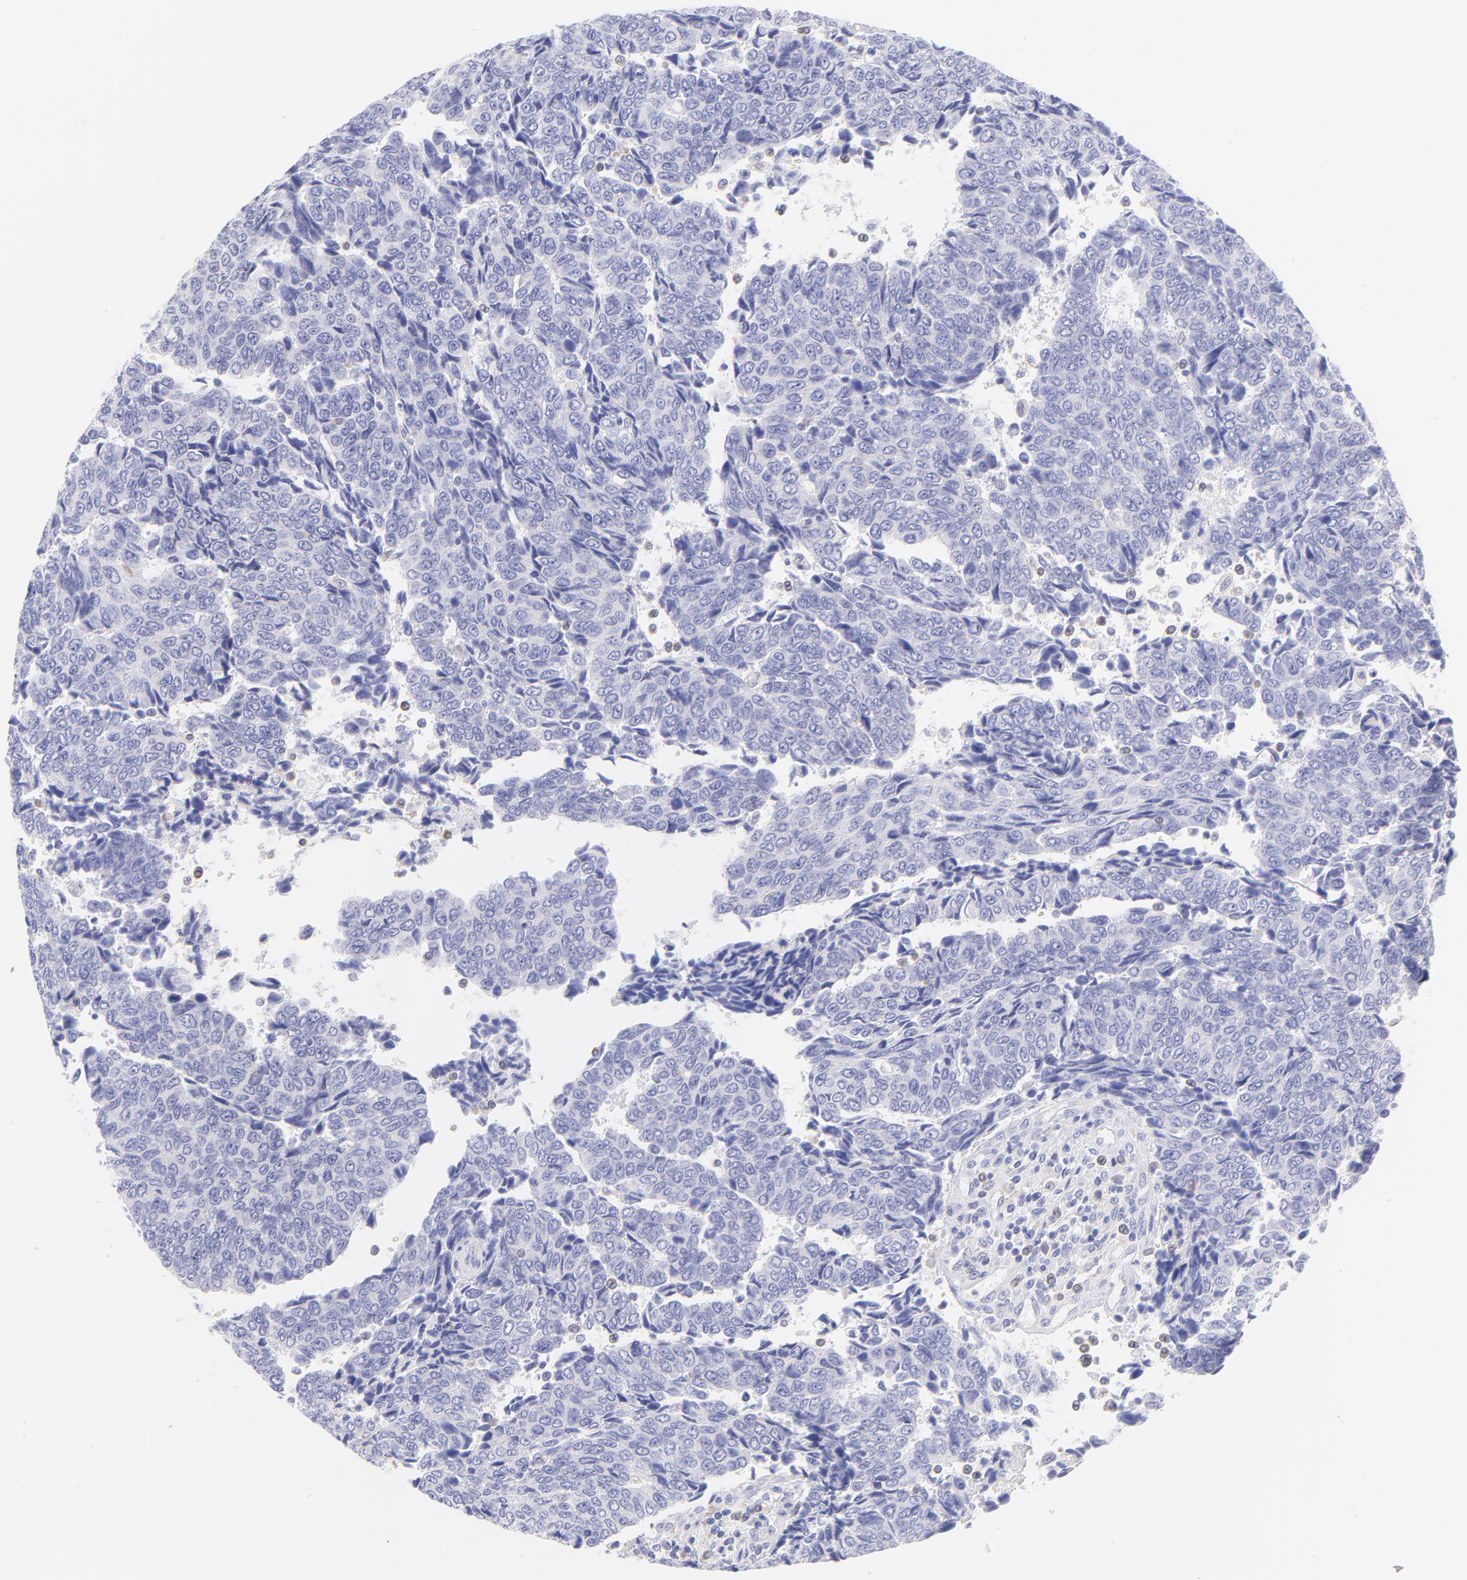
{"staining": {"intensity": "negative", "quantity": "none", "location": "none"}, "tissue": "urothelial cancer", "cell_type": "Tumor cells", "image_type": "cancer", "snomed": [{"axis": "morphology", "description": "Urothelial carcinoma, High grade"}, {"axis": "topography", "description": "Urinary bladder"}], "caption": "A high-resolution image shows immunohistochemistry (IHC) staining of urothelial cancer, which displays no significant expression in tumor cells.", "gene": "IRAG2", "patient": {"sex": "male", "age": 86}}